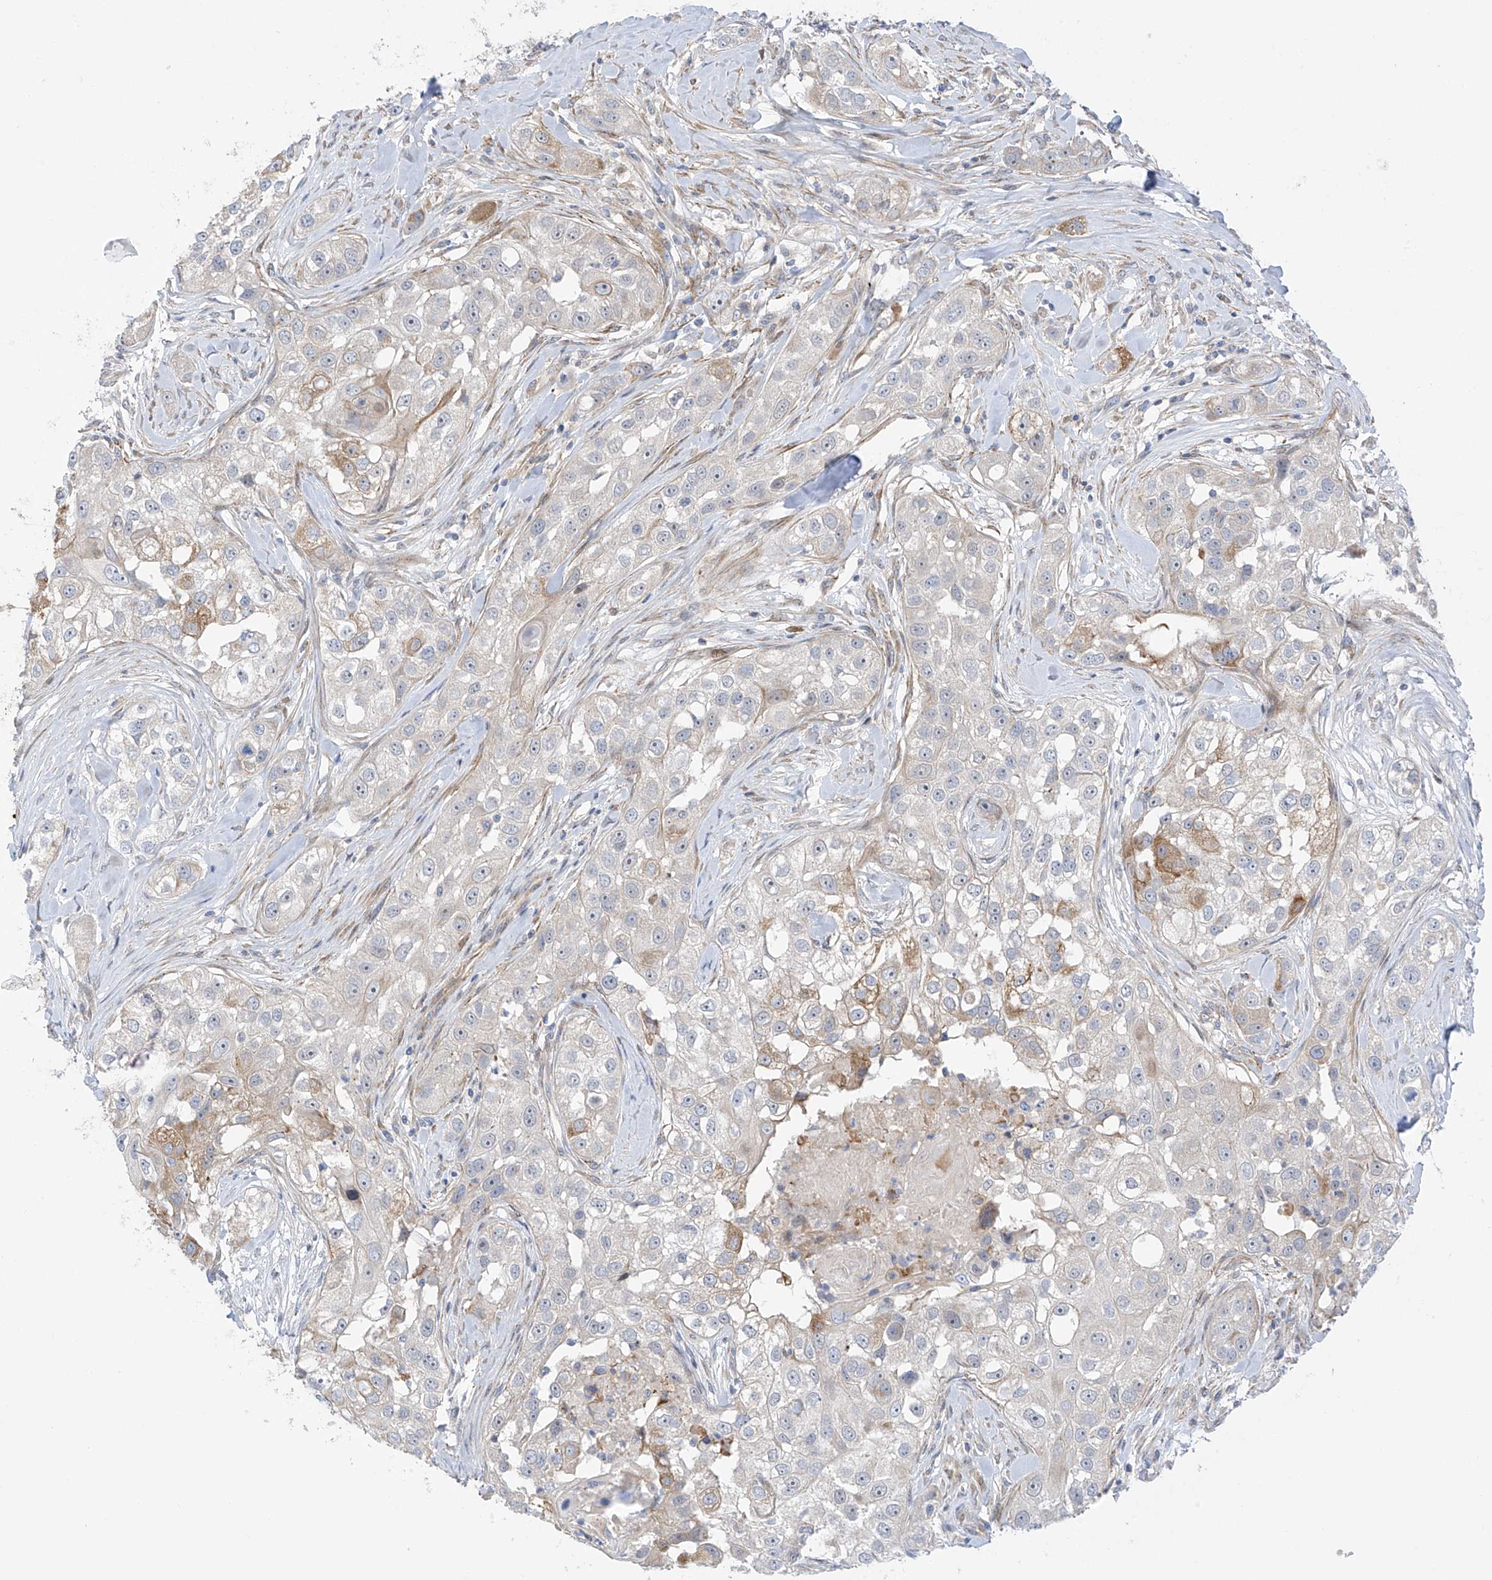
{"staining": {"intensity": "moderate", "quantity": "<25%", "location": "cytoplasmic/membranous"}, "tissue": "head and neck cancer", "cell_type": "Tumor cells", "image_type": "cancer", "snomed": [{"axis": "morphology", "description": "Normal tissue, NOS"}, {"axis": "morphology", "description": "Squamous cell carcinoma, NOS"}, {"axis": "topography", "description": "Skeletal muscle"}, {"axis": "topography", "description": "Head-Neck"}], "caption": "This is a micrograph of IHC staining of head and neck cancer, which shows moderate staining in the cytoplasmic/membranous of tumor cells.", "gene": "ZNF641", "patient": {"sex": "male", "age": 51}}